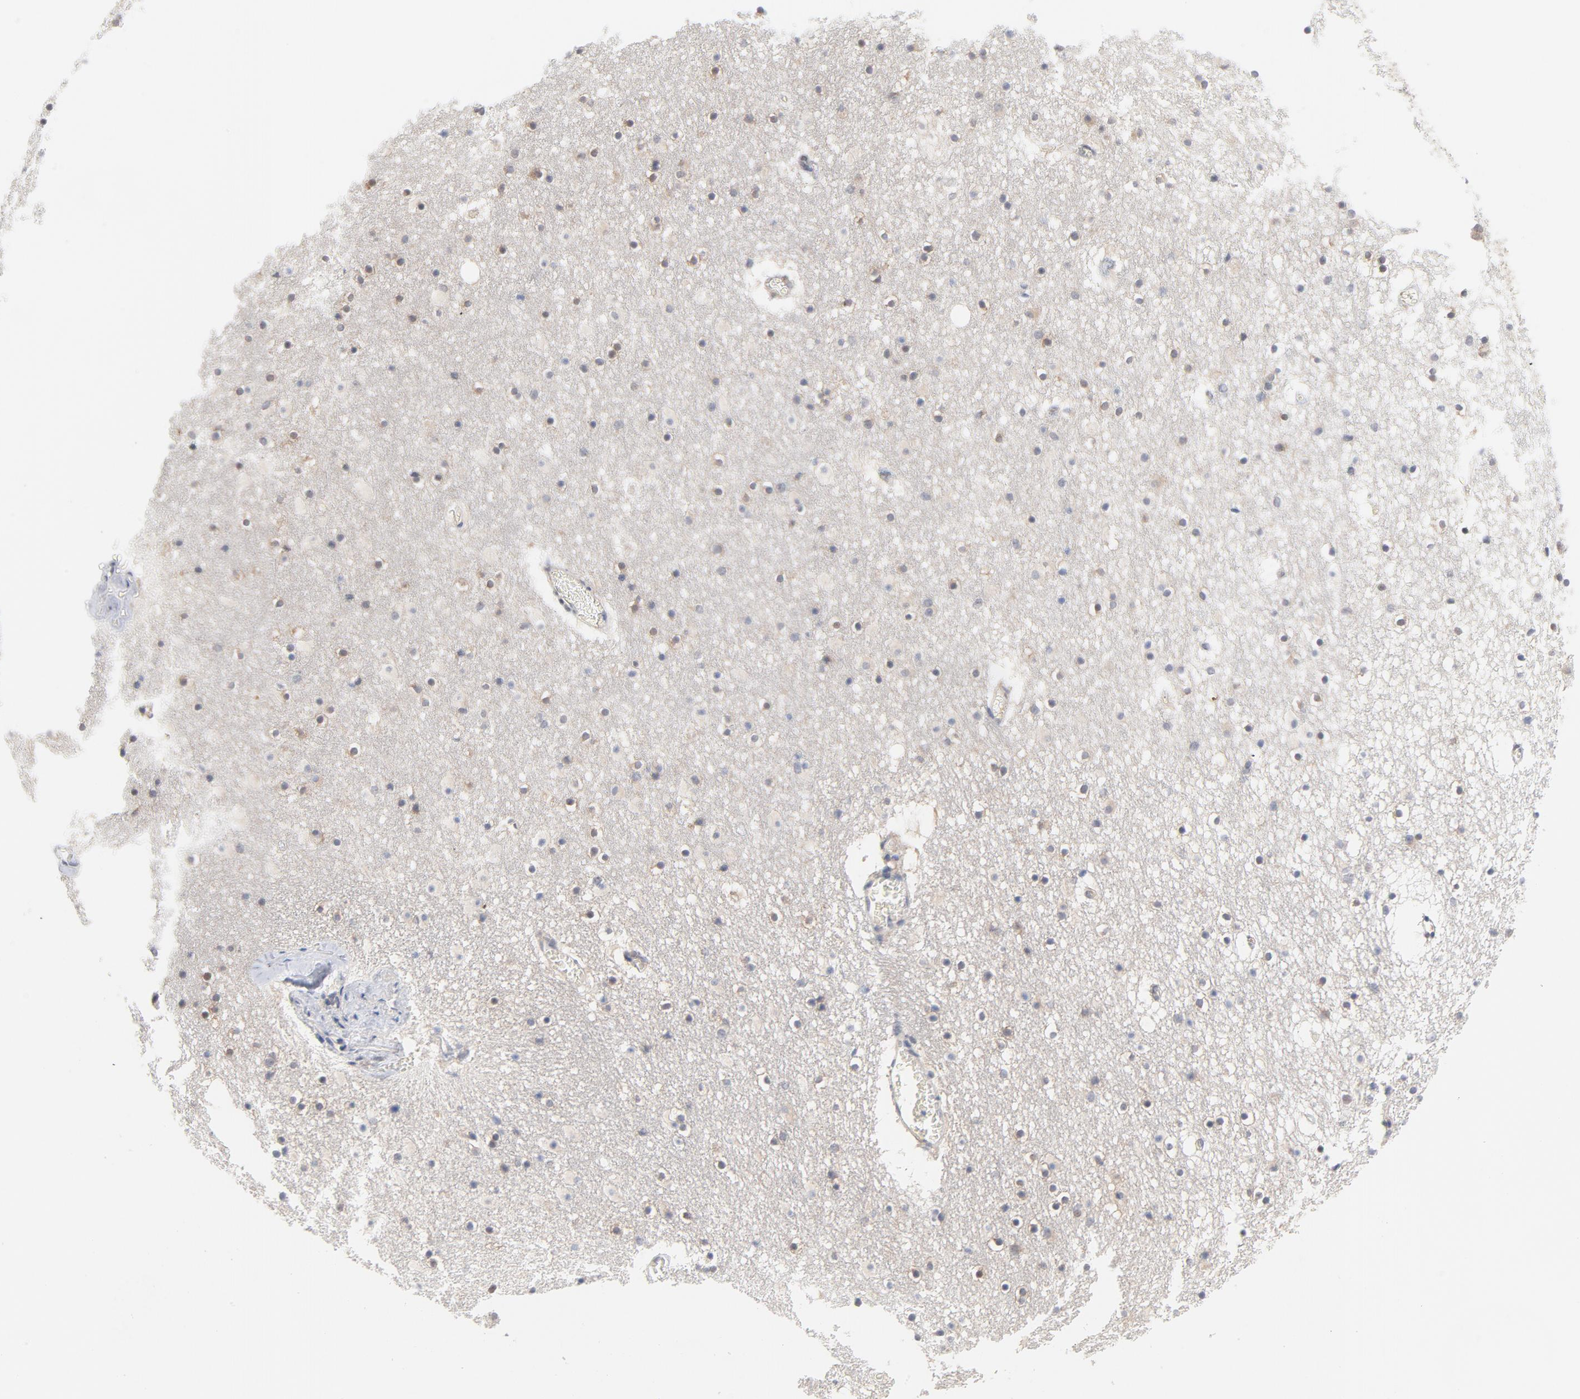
{"staining": {"intensity": "negative", "quantity": "none", "location": "none"}, "tissue": "caudate", "cell_type": "Glial cells", "image_type": "normal", "snomed": [{"axis": "morphology", "description": "Normal tissue, NOS"}, {"axis": "topography", "description": "Lateral ventricle wall"}], "caption": "IHC photomicrograph of normal caudate: caudate stained with DAB exhibits no significant protein positivity in glial cells.", "gene": "UBL4A", "patient": {"sex": "male", "age": 45}}